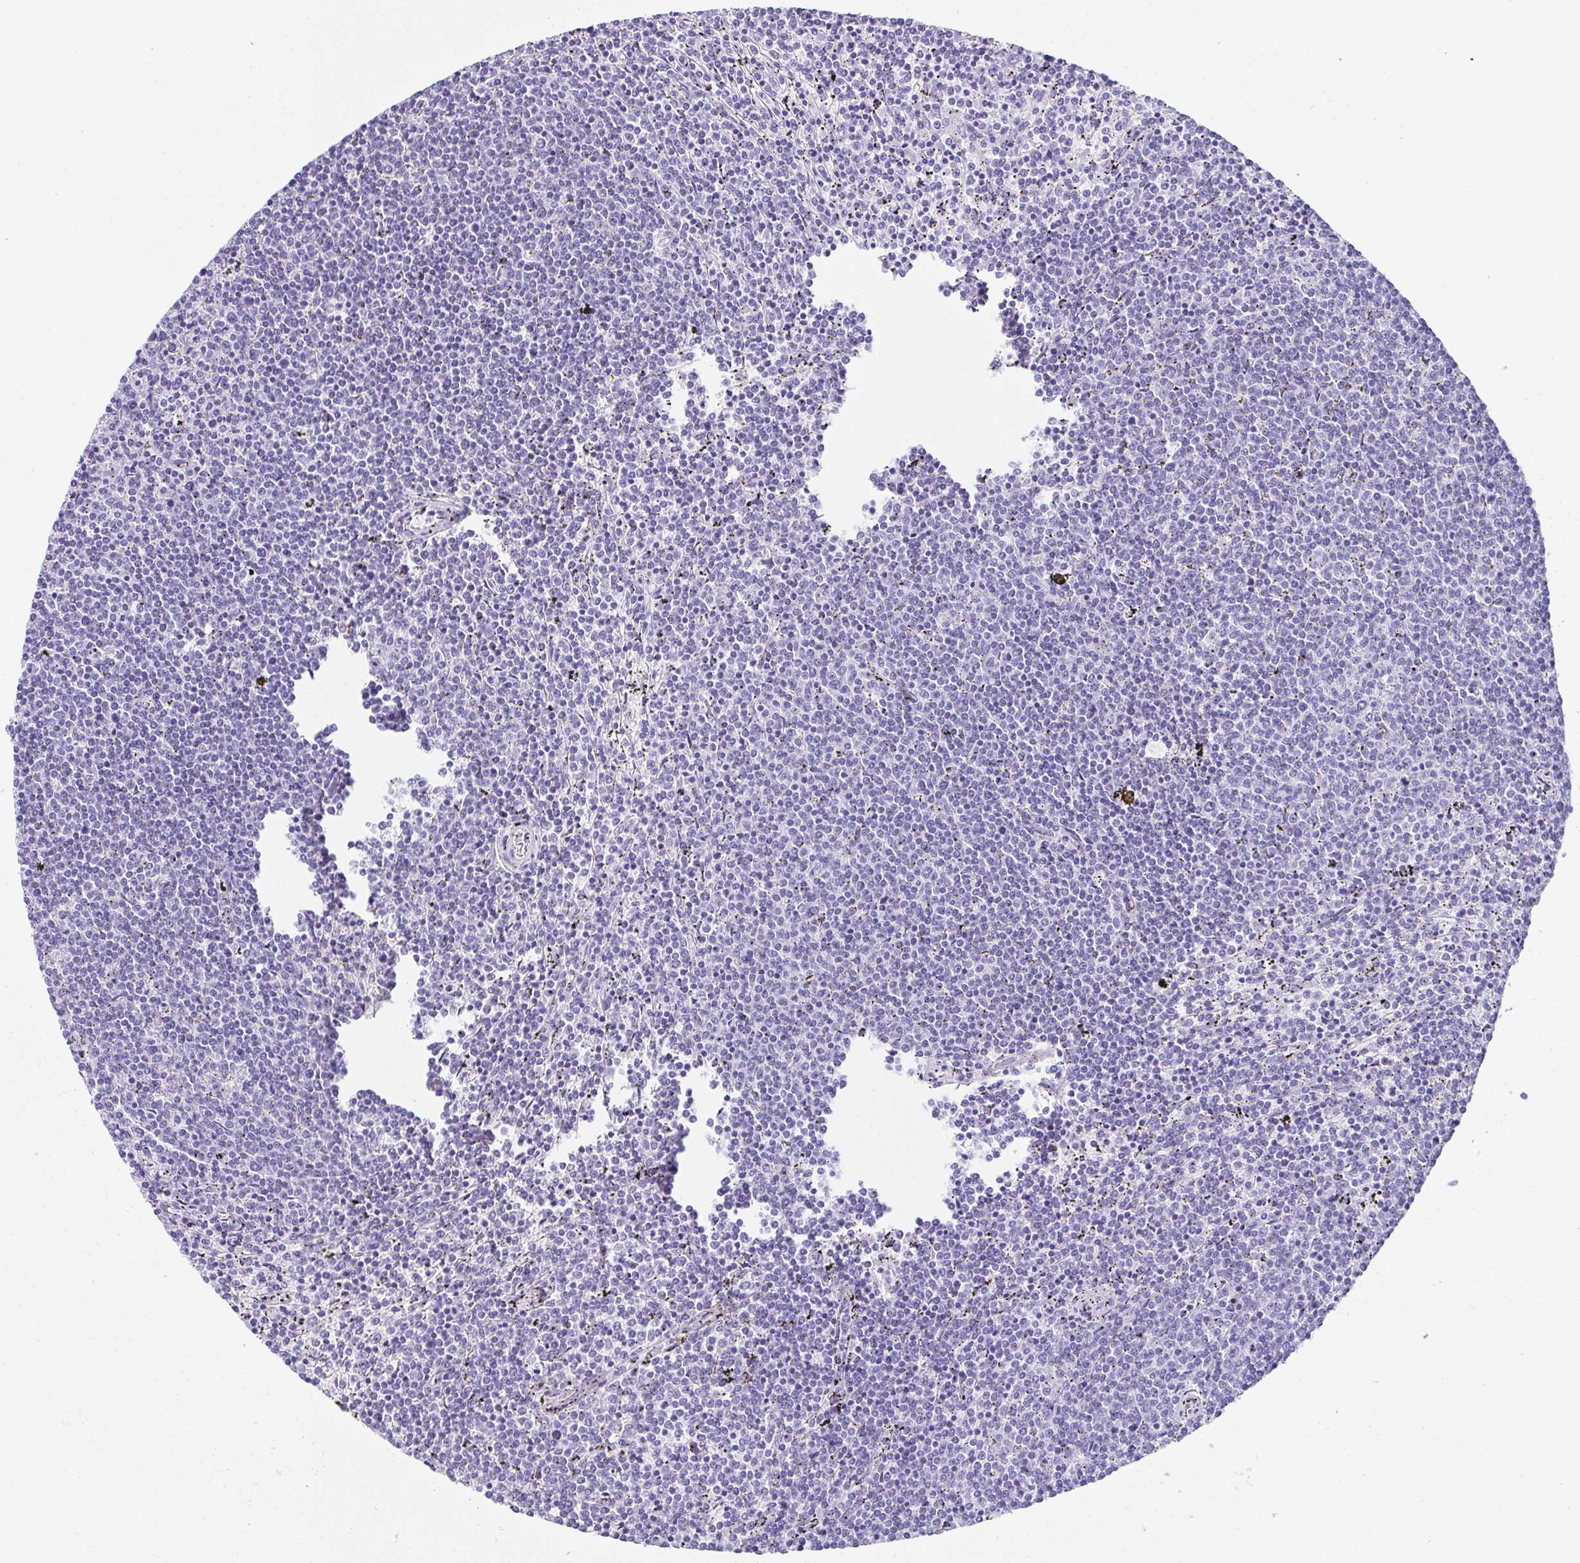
{"staining": {"intensity": "negative", "quantity": "none", "location": "none"}, "tissue": "lymphoma", "cell_type": "Tumor cells", "image_type": "cancer", "snomed": [{"axis": "morphology", "description": "Malignant lymphoma, non-Hodgkin's type, Low grade"}, {"axis": "topography", "description": "Spleen"}], "caption": "Immunohistochemical staining of lymphoma reveals no significant positivity in tumor cells. (DAB IHC with hematoxylin counter stain).", "gene": "ESX1", "patient": {"sex": "female", "age": 50}}